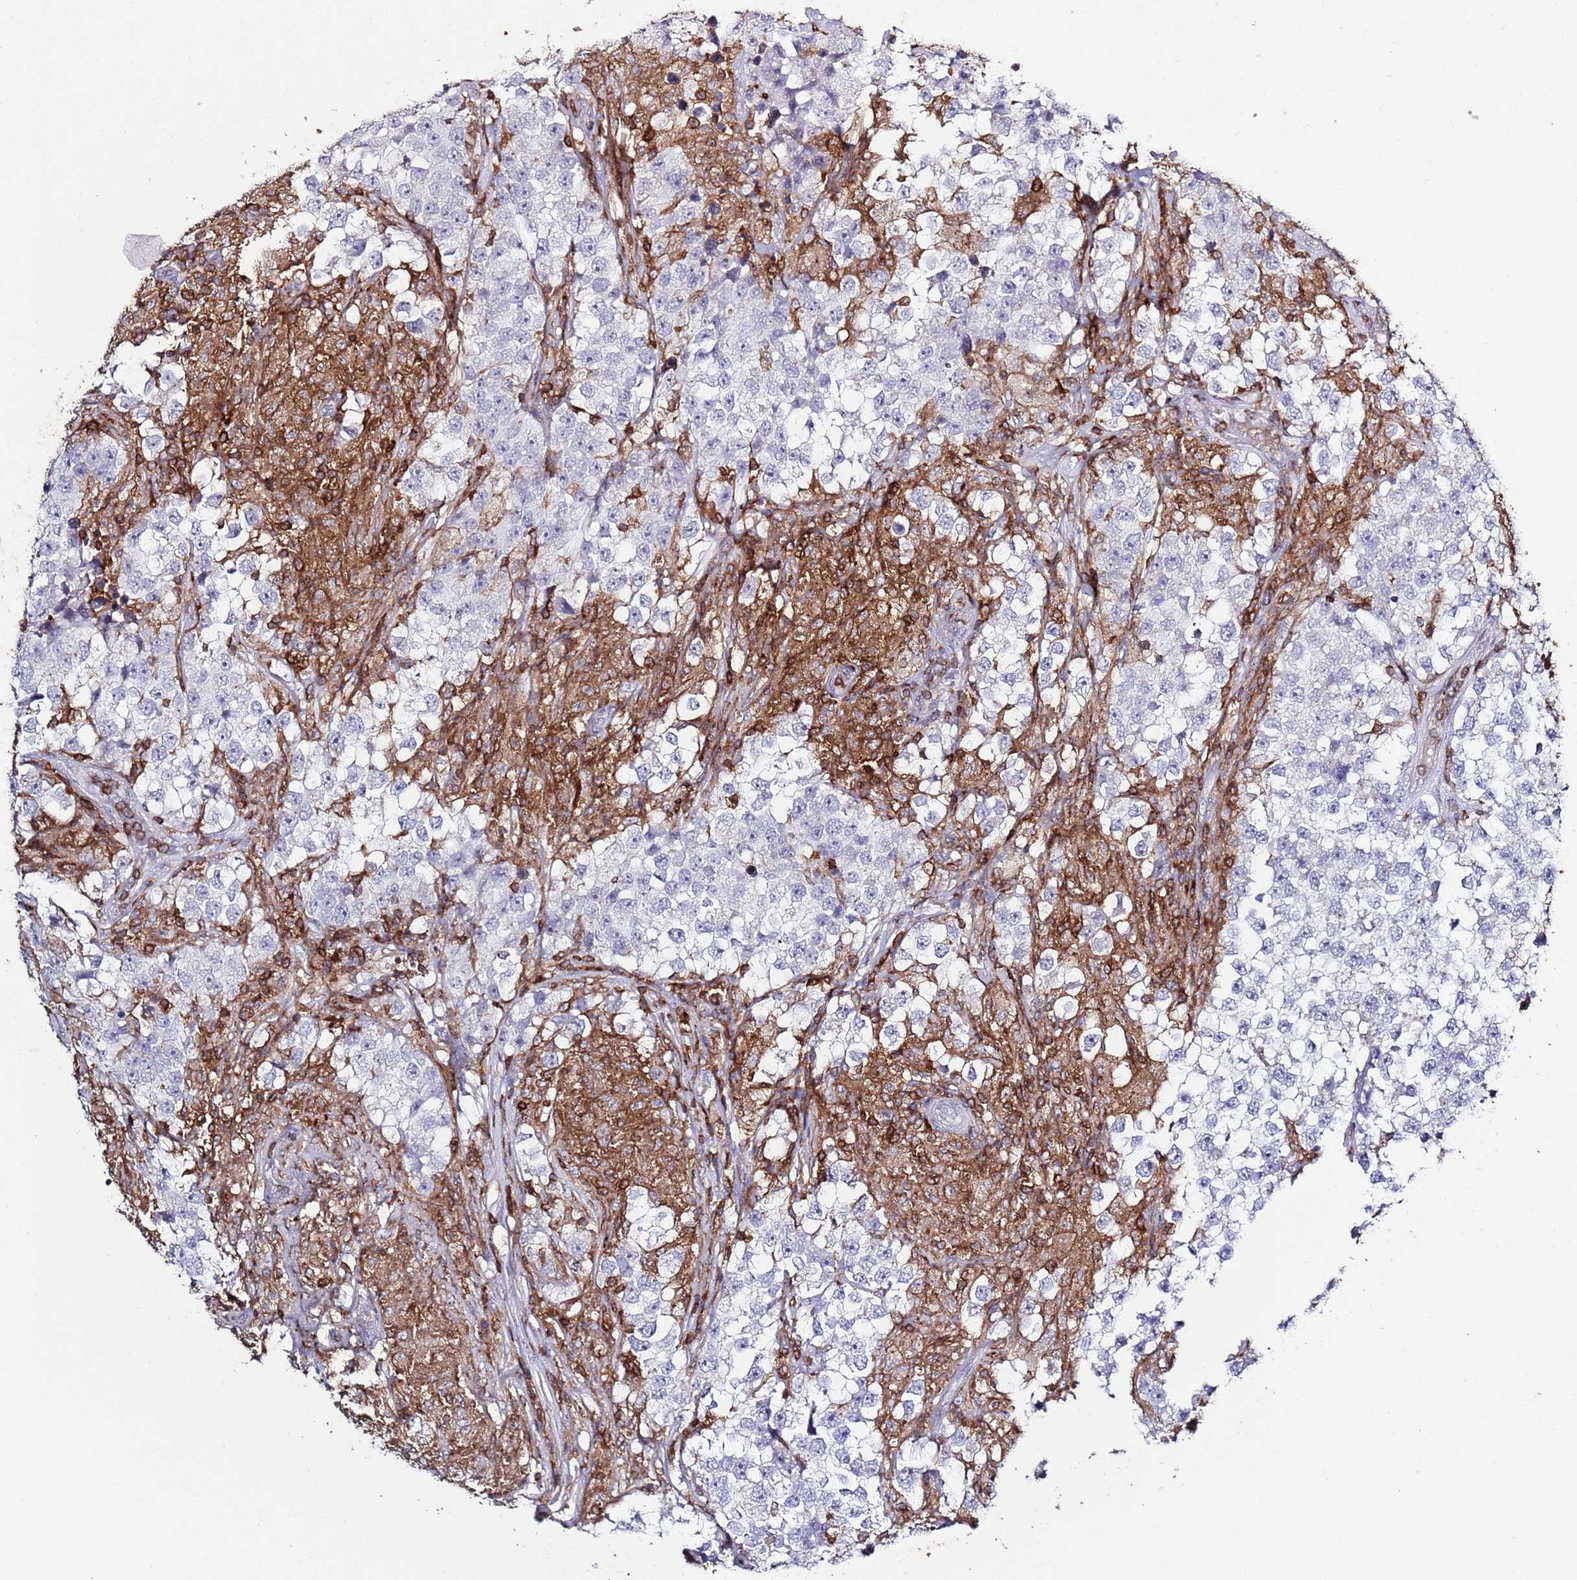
{"staining": {"intensity": "negative", "quantity": "none", "location": "none"}, "tissue": "testis cancer", "cell_type": "Tumor cells", "image_type": "cancer", "snomed": [{"axis": "morphology", "description": "Seminoma, NOS"}, {"axis": "topography", "description": "Testis"}], "caption": "An image of testis cancer stained for a protein shows no brown staining in tumor cells. (DAB immunohistochemistry (IHC) visualized using brightfield microscopy, high magnification).", "gene": "LPXN", "patient": {"sex": "male", "age": 46}}